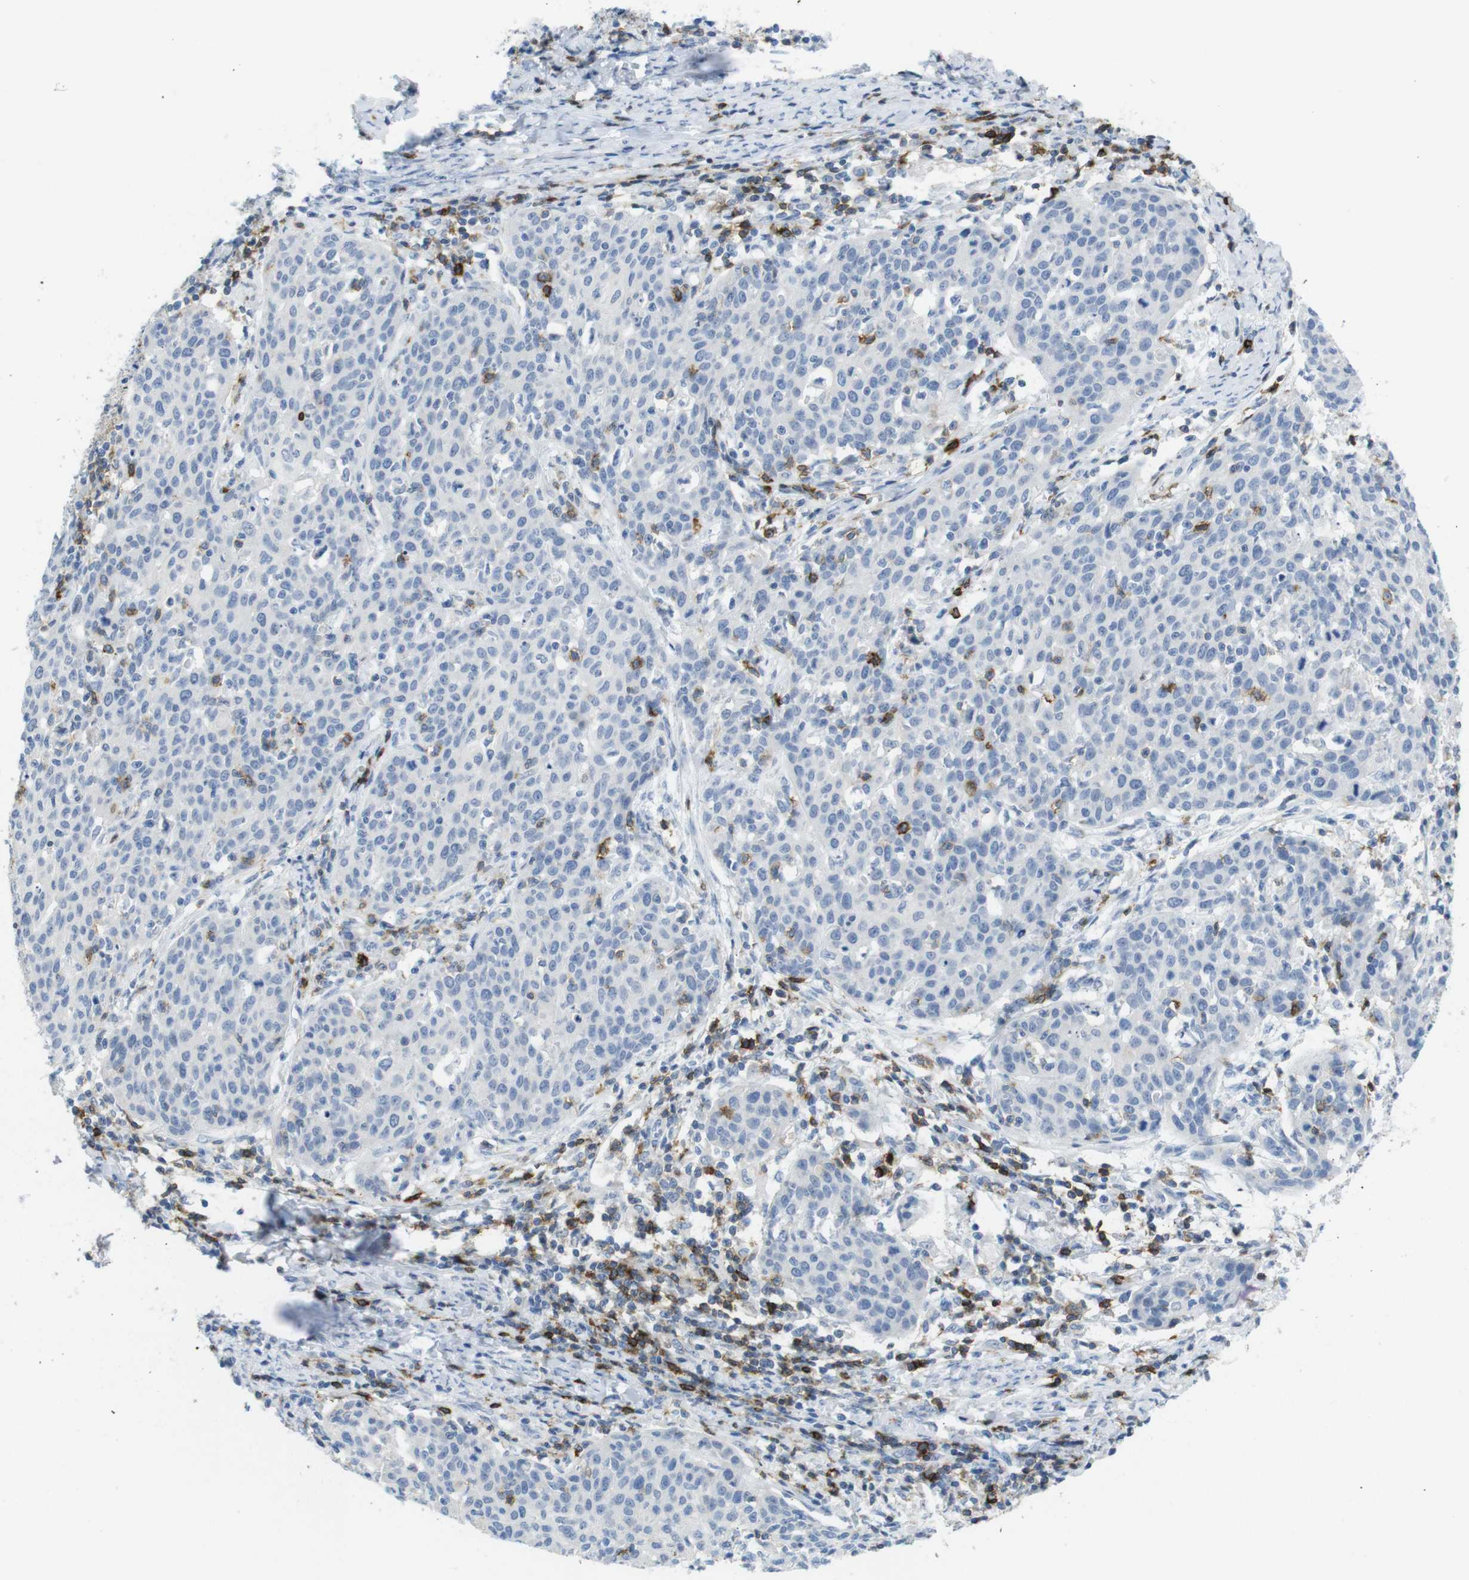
{"staining": {"intensity": "negative", "quantity": "none", "location": "none"}, "tissue": "cervical cancer", "cell_type": "Tumor cells", "image_type": "cancer", "snomed": [{"axis": "morphology", "description": "Squamous cell carcinoma, NOS"}, {"axis": "topography", "description": "Cervix"}], "caption": "Immunohistochemistry (IHC) photomicrograph of neoplastic tissue: human cervical cancer stained with DAB displays no significant protein staining in tumor cells.", "gene": "CD5", "patient": {"sex": "female", "age": 38}}